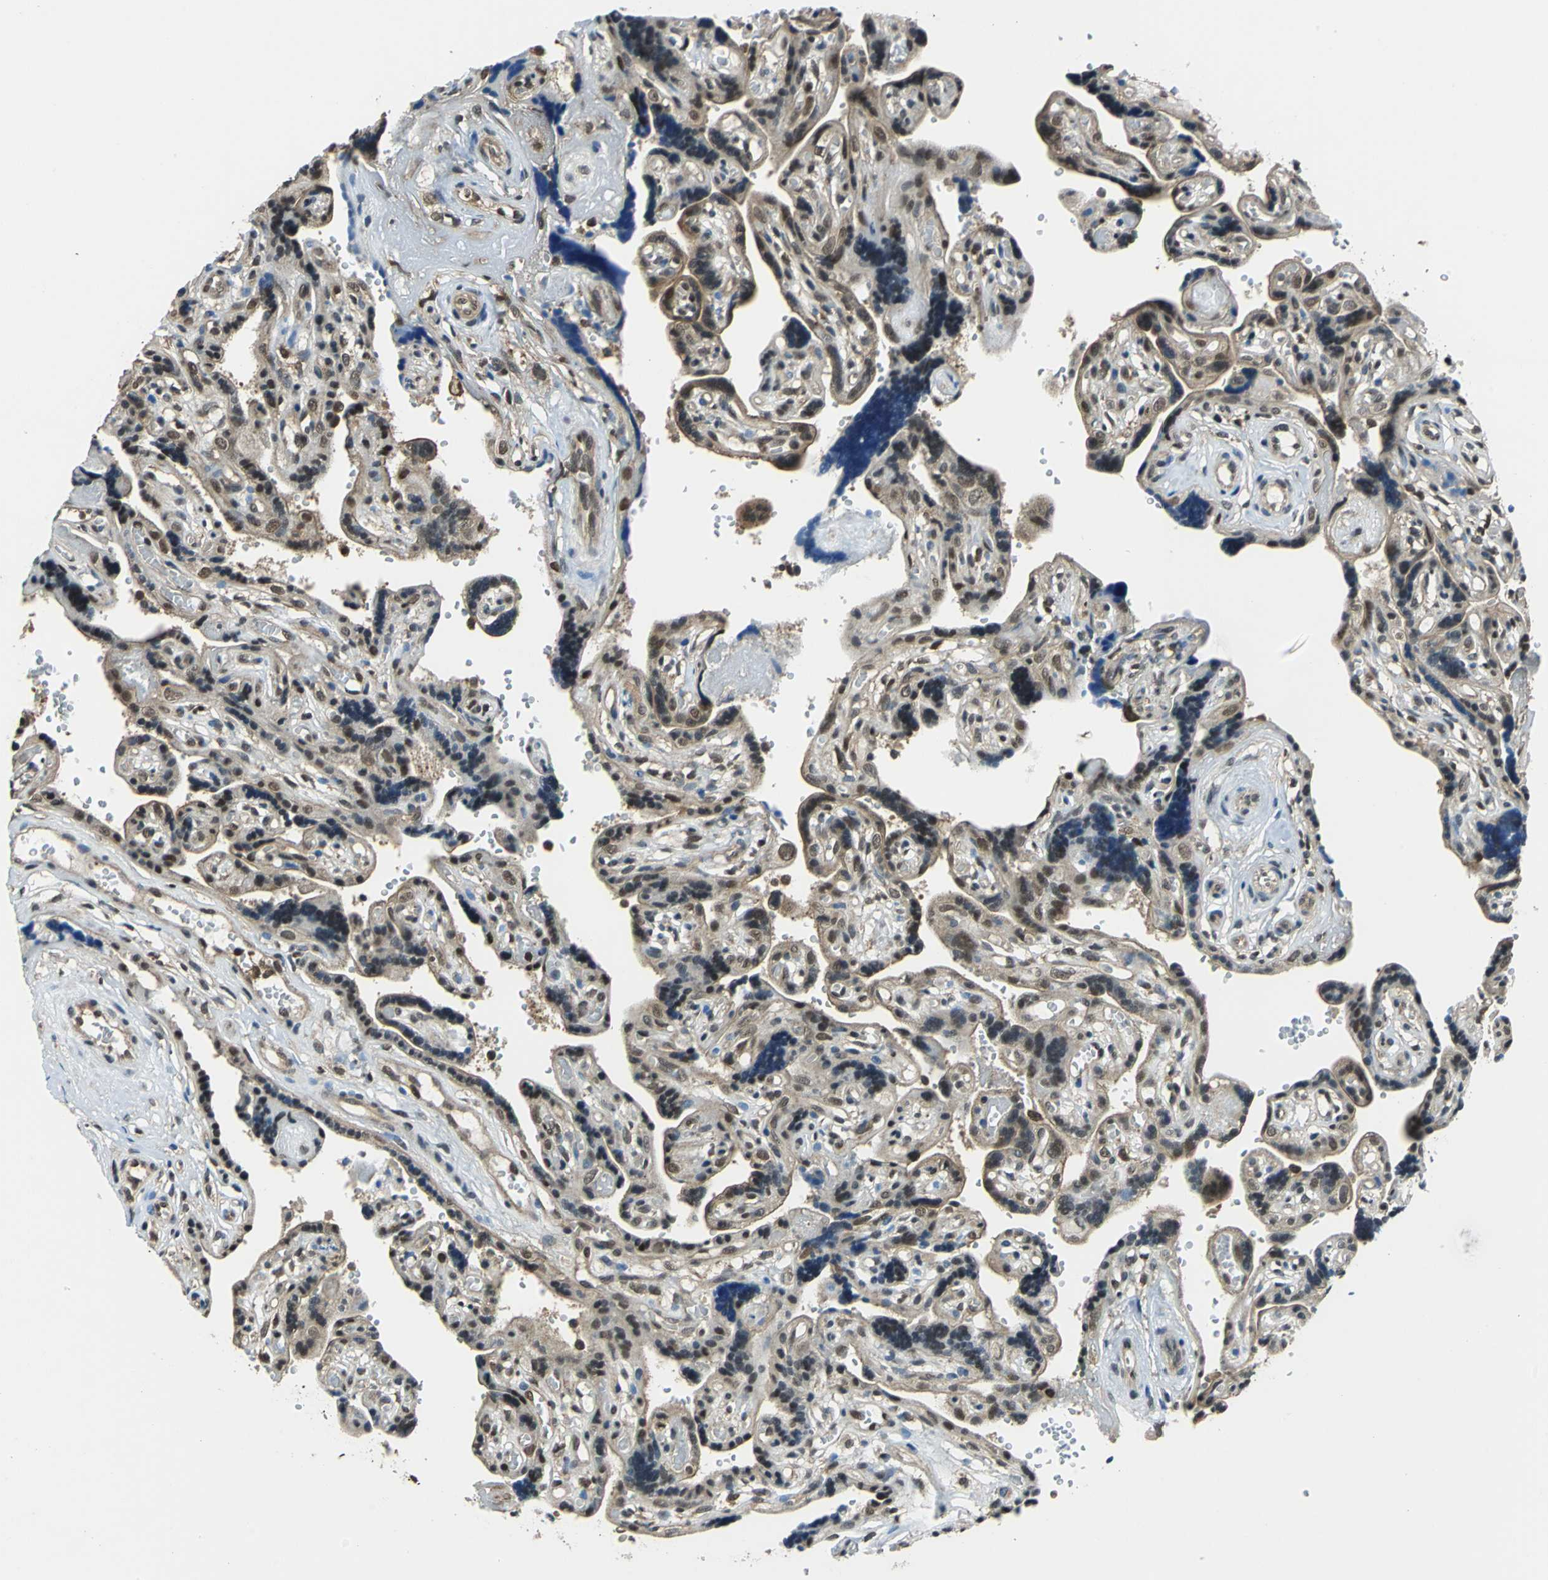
{"staining": {"intensity": "strong", "quantity": ">75%", "location": "cytoplasmic/membranous,nuclear"}, "tissue": "placenta", "cell_type": "Decidual cells", "image_type": "normal", "snomed": [{"axis": "morphology", "description": "Normal tissue, NOS"}, {"axis": "topography", "description": "Placenta"}], "caption": "The photomicrograph exhibits a brown stain indicating the presence of a protein in the cytoplasmic/membranous,nuclear of decidual cells in placenta.", "gene": "ARPC3", "patient": {"sex": "female", "age": 30}}